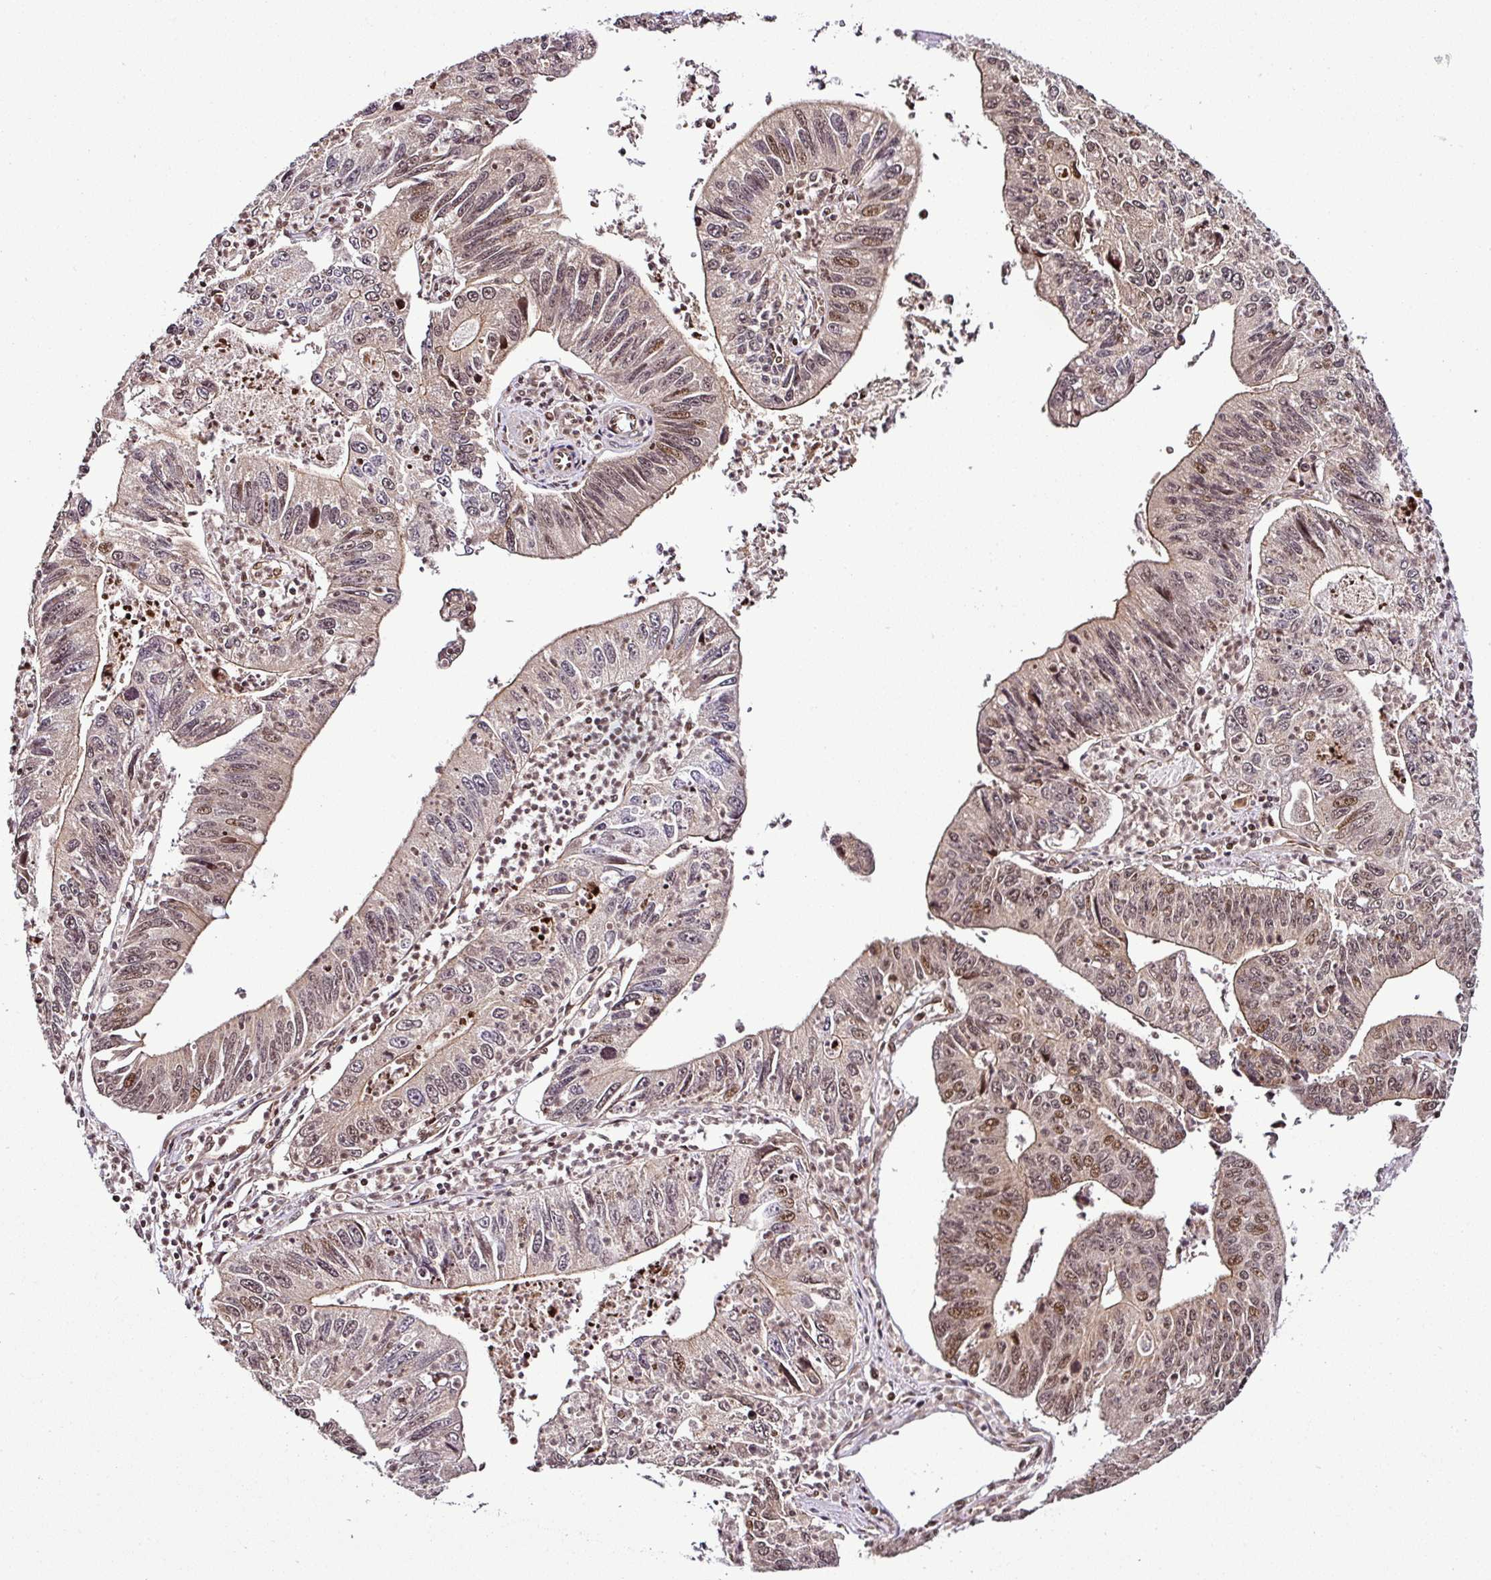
{"staining": {"intensity": "moderate", "quantity": "25%-75%", "location": "cytoplasmic/membranous,nuclear"}, "tissue": "stomach cancer", "cell_type": "Tumor cells", "image_type": "cancer", "snomed": [{"axis": "morphology", "description": "Adenocarcinoma, NOS"}, {"axis": "topography", "description": "Stomach"}], "caption": "This photomicrograph shows adenocarcinoma (stomach) stained with immunohistochemistry to label a protein in brown. The cytoplasmic/membranous and nuclear of tumor cells show moderate positivity for the protein. Nuclei are counter-stained blue.", "gene": "COPRS", "patient": {"sex": "male", "age": 59}}